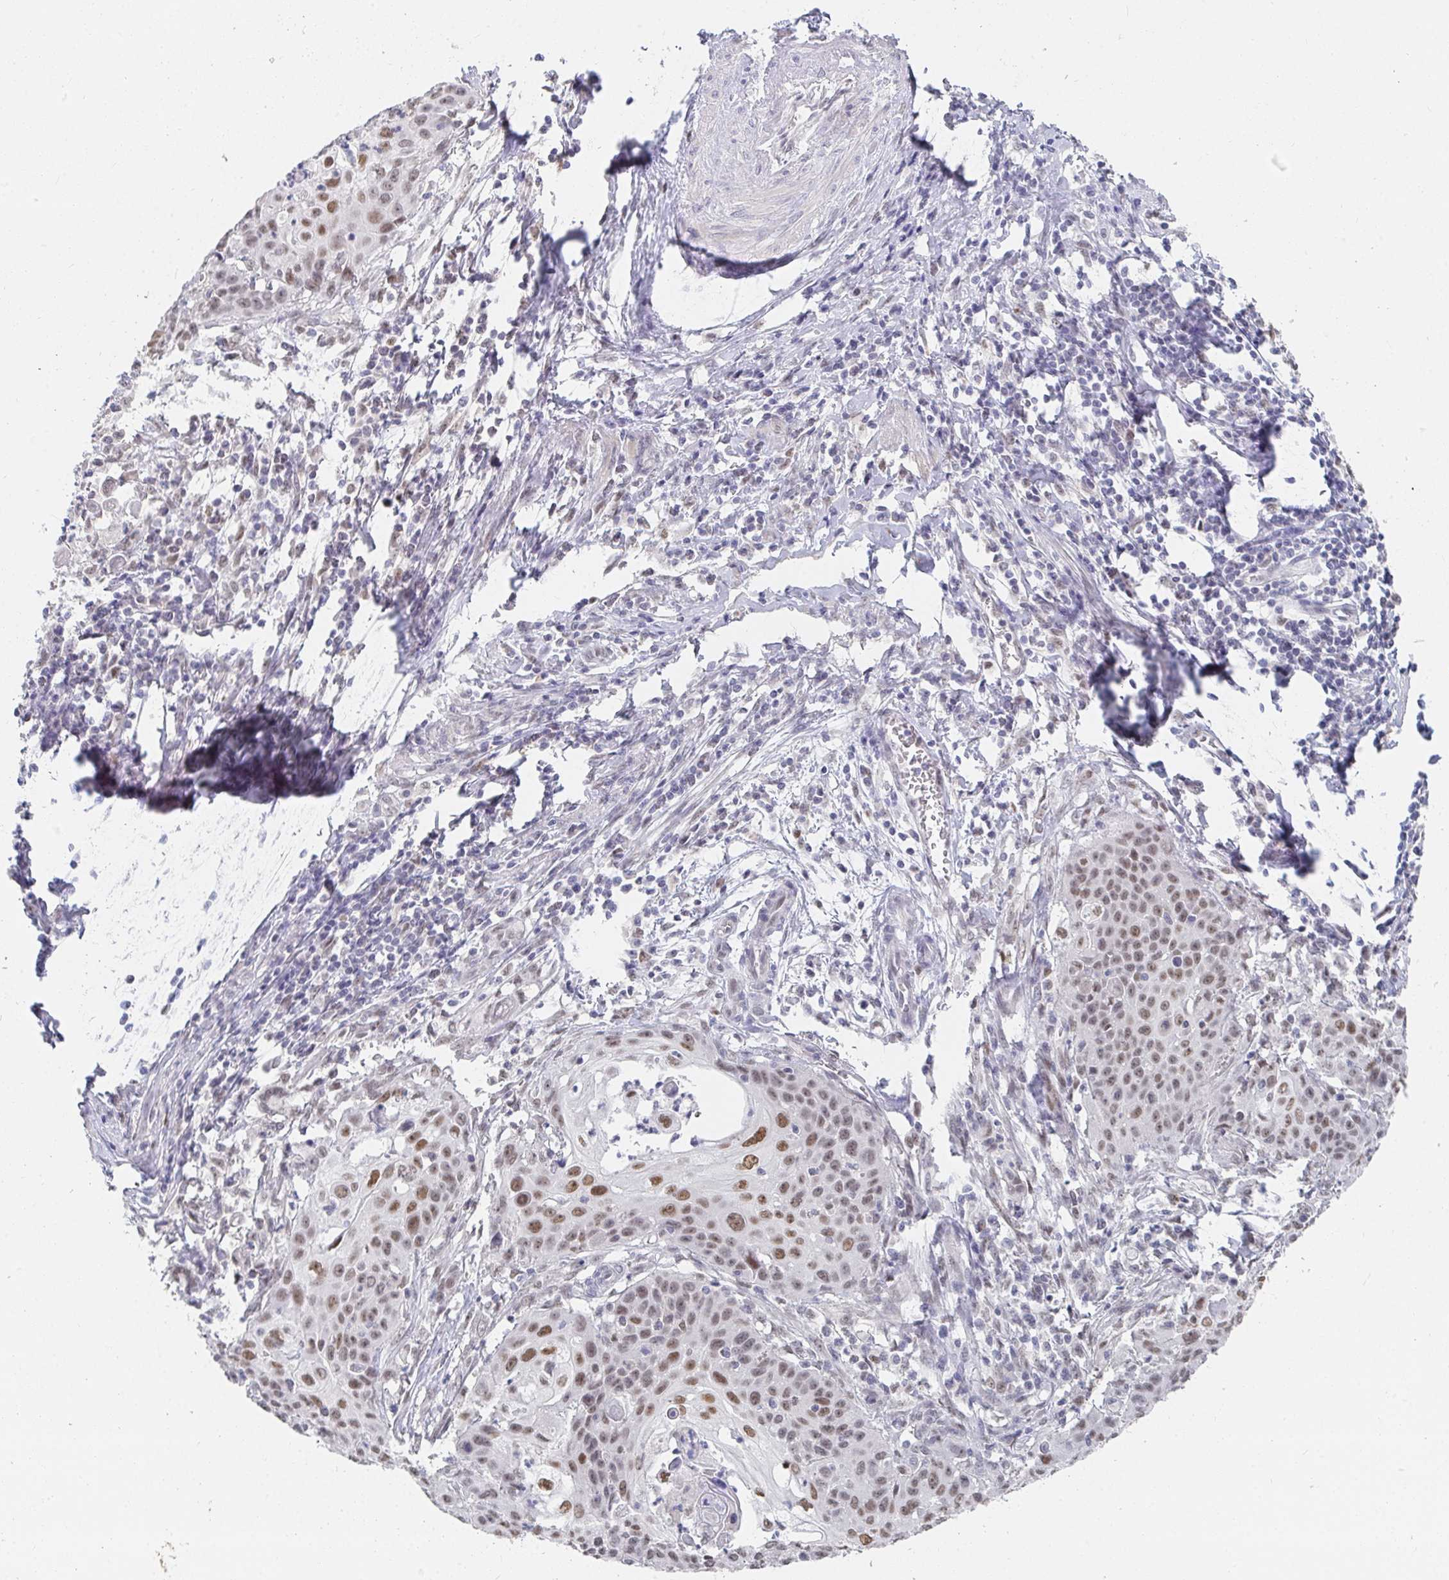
{"staining": {"intensity": "moderate", "quantity": ">75%", "location": "nuclear"}, "tissue": "cervical cancer", "cell_type": "Tumor cells", "image_type": "cancer", "snomed": [{"axis": "morphology", "description": "Squamous cell carcinoma, NOS"}, {"axis": "topography", "description": "Cervix"}], "caption": "This is a photomicrograph of immunohistochemistry staining of cervical squamous cell carcinoma, which shows moderate staining in the nuclear of tumor cells.", "gene": "RCOR1", "patient": {"sex": "female", "age": 65}}